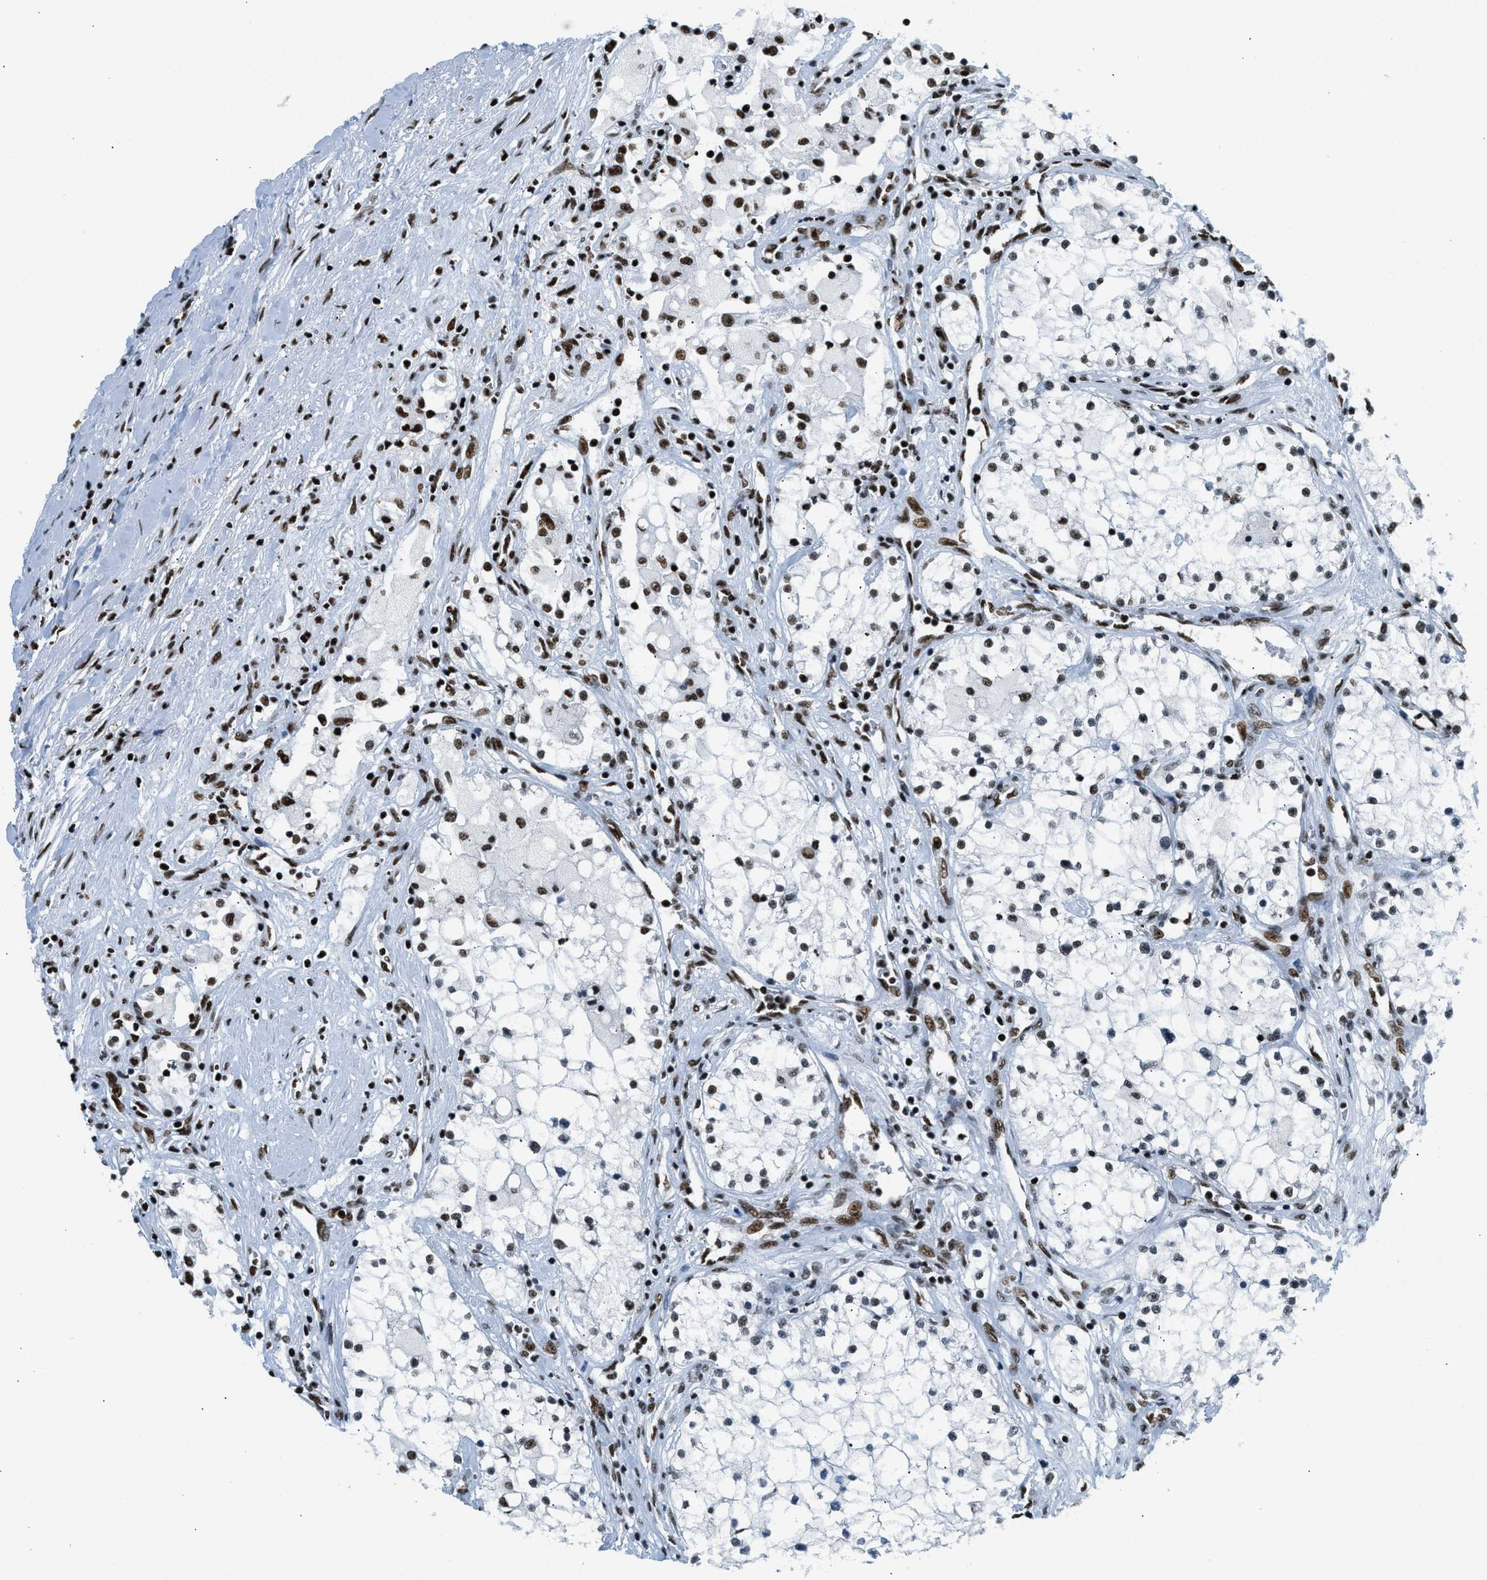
{"staining": {"intensity": "strong", "quantity": ">75%", "location": "nuclear"}, "tissue": "renal cancer", "cell_type": "Tumor cells", "image_type": "cancer", "snomed": [{"axis": "morphology", "description": "Adenocarcinoma, NOS"}, {"axis": "topography", "description": "Kidney"}], "caption": "DAB (3,3'-diaminobenzidine) immunohistochemical staining of human renal cancer shows strong nuclear protein positivity in approximately >75% of tumor cells. The staining is performed using DAB brown chromogen to label protein expression. The nuclei are counter-stained blue using hematoxylin.", "gene": "PIF1", "patient": {"sex": "male", "age": 68}}